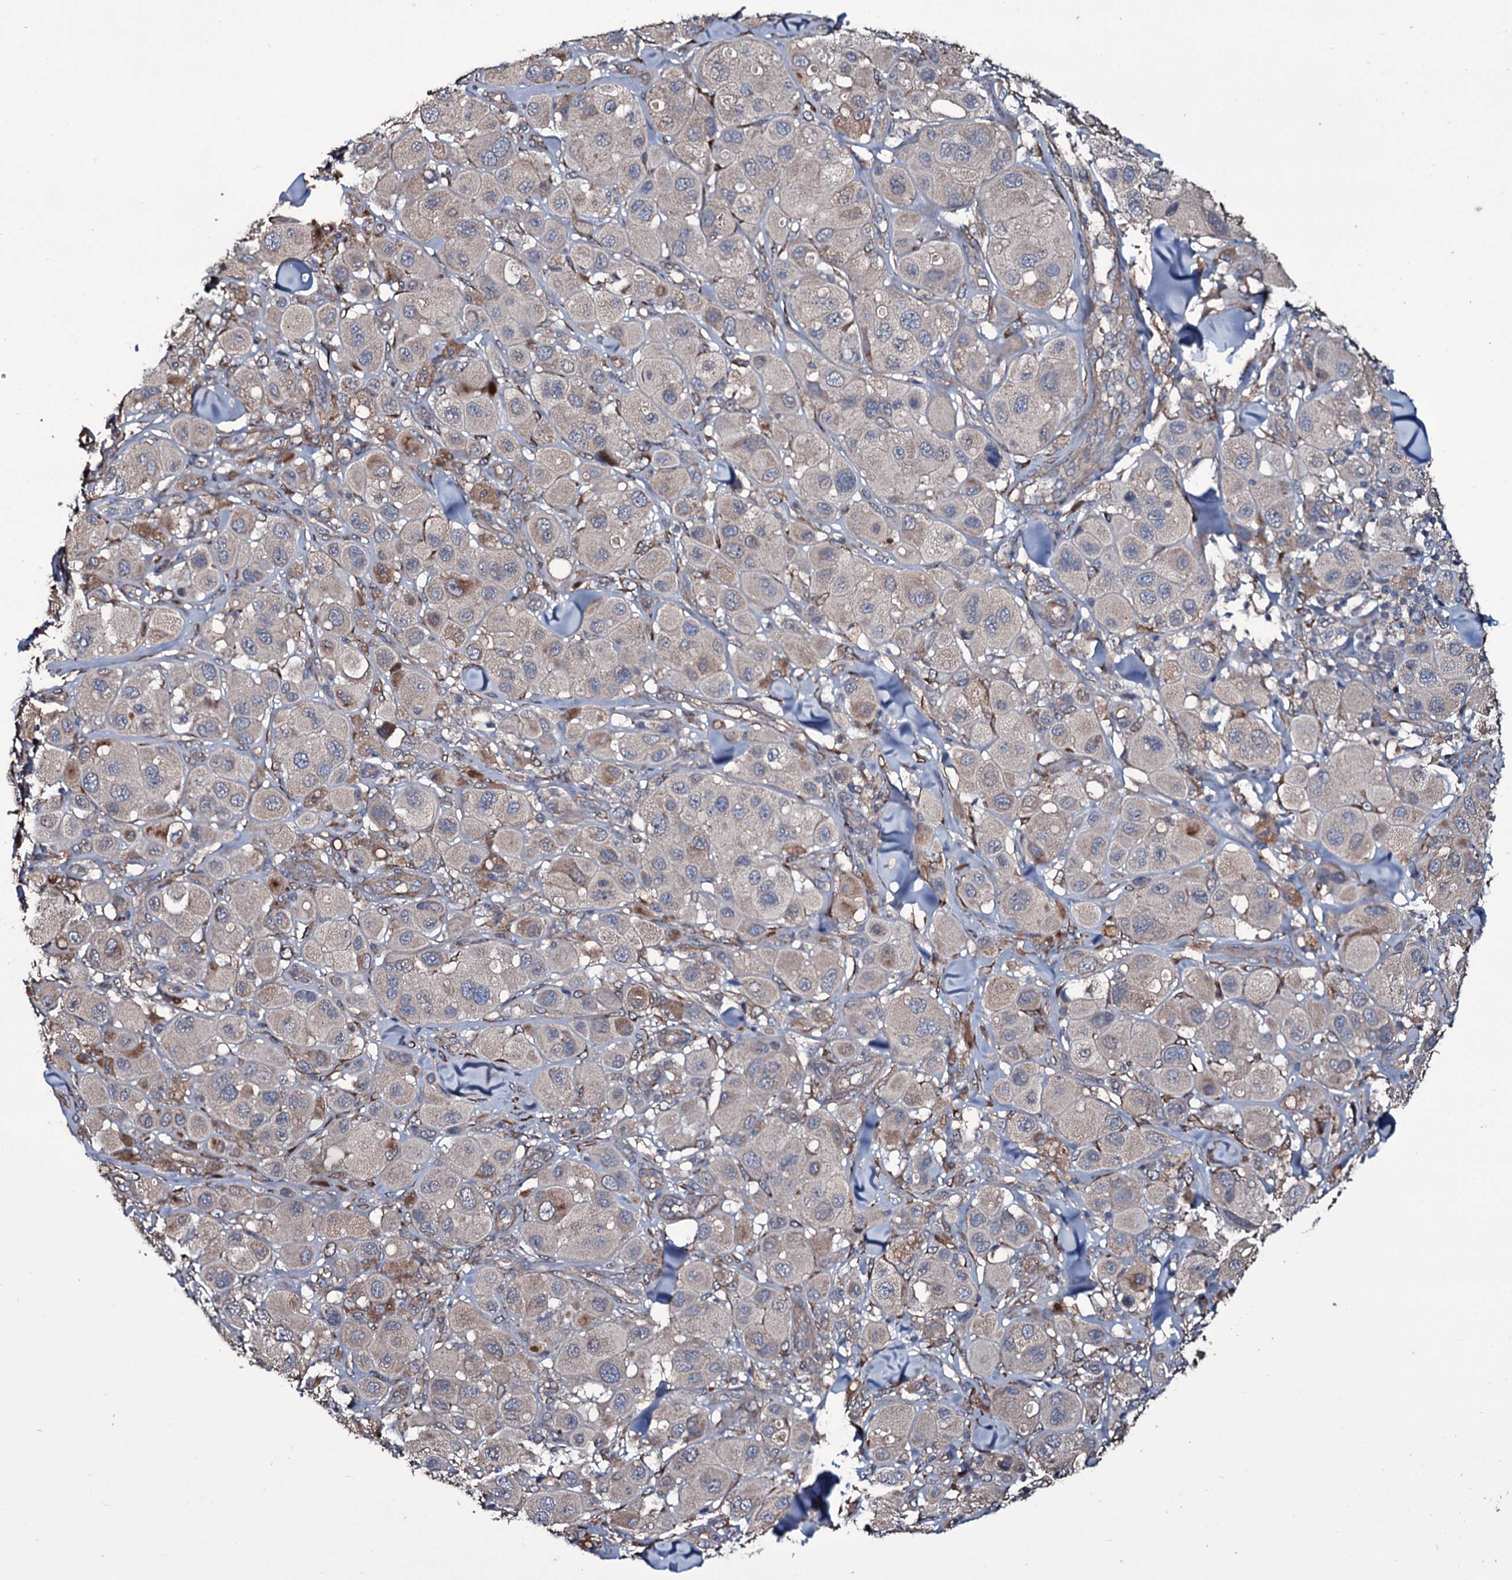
{"staining": {"intensity": "moderate", "quantity": "<25%", "location": "cytoplasmic/membranous"}, "tissue": "melanoma", "cell_type": "Tumor cells", "image_type": "cancer", "snomed": [{"axis": "morphology", "description": "Malignant melanoma, Metastatic site"}, {"axis": "topography", "description": "Skin"}], "caption": "A micrograph of human melanoma stained for a protein shows moderate cytoplasmic/membranous brown staining in tumor cells.", "gene": "WIPF3", "patient": {"sex": "male", "age": 41}}